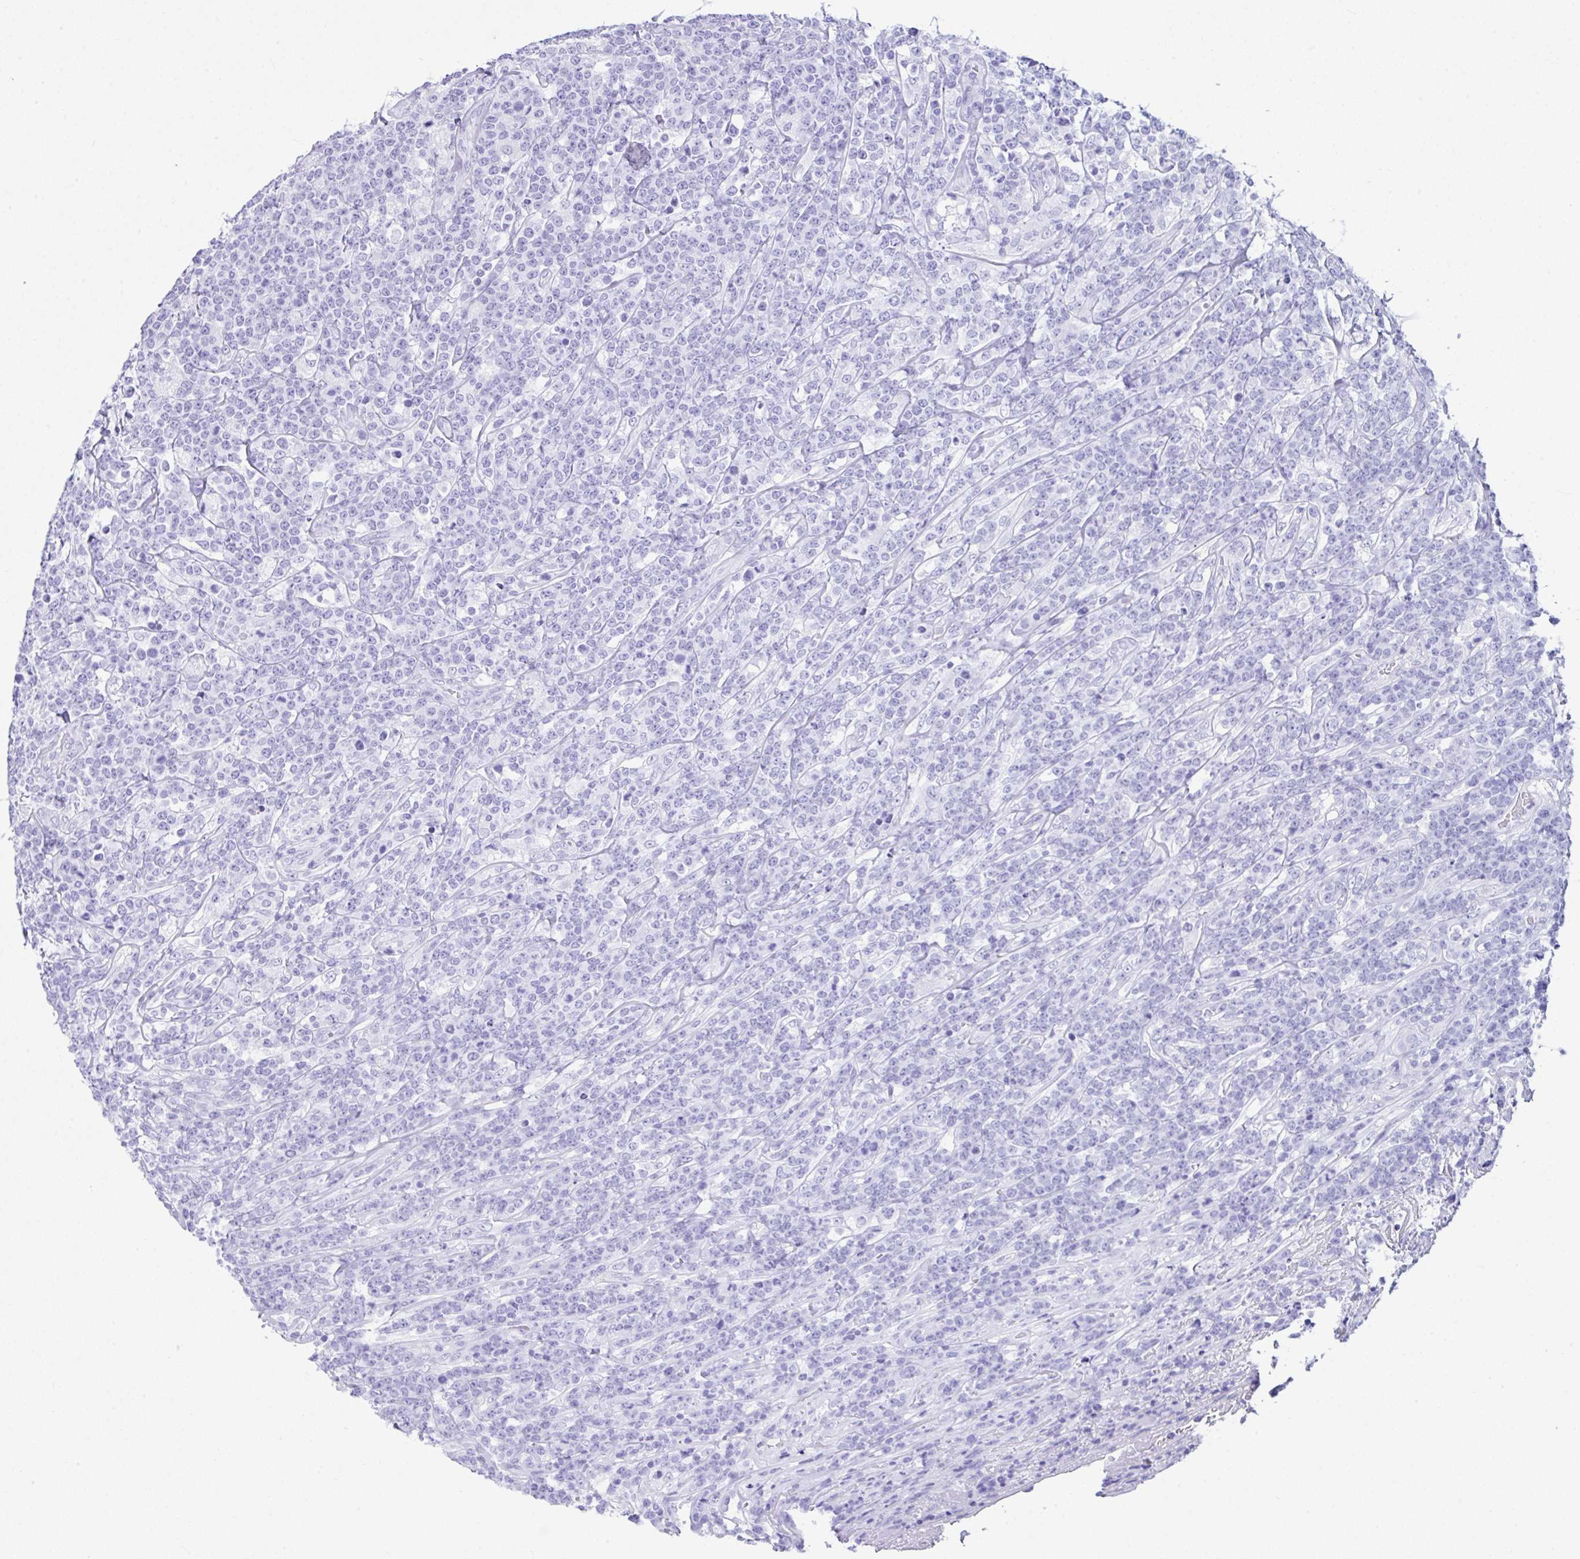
{"staining": {"intensity": "negative", "quantity": "none", "location": "none"}, "tissue": "lymphoma", "cell_type": "Tumor cells", "image_type": "cancer", "snomed": [{"axis": "morphology", "description": "Malignant lymphoma, non-Hodgkin's type, High grade"}, {"axis": "topography", "description": "Small intestine"}], "caption": "DAB immunohistochemical staining of human malignant lymphoma, non-Hodgkin's type (high-grade) shows no significant staining in tumor cells.", "gene": "LGALS4", "patient": {"sex": "male", "age": 8}}